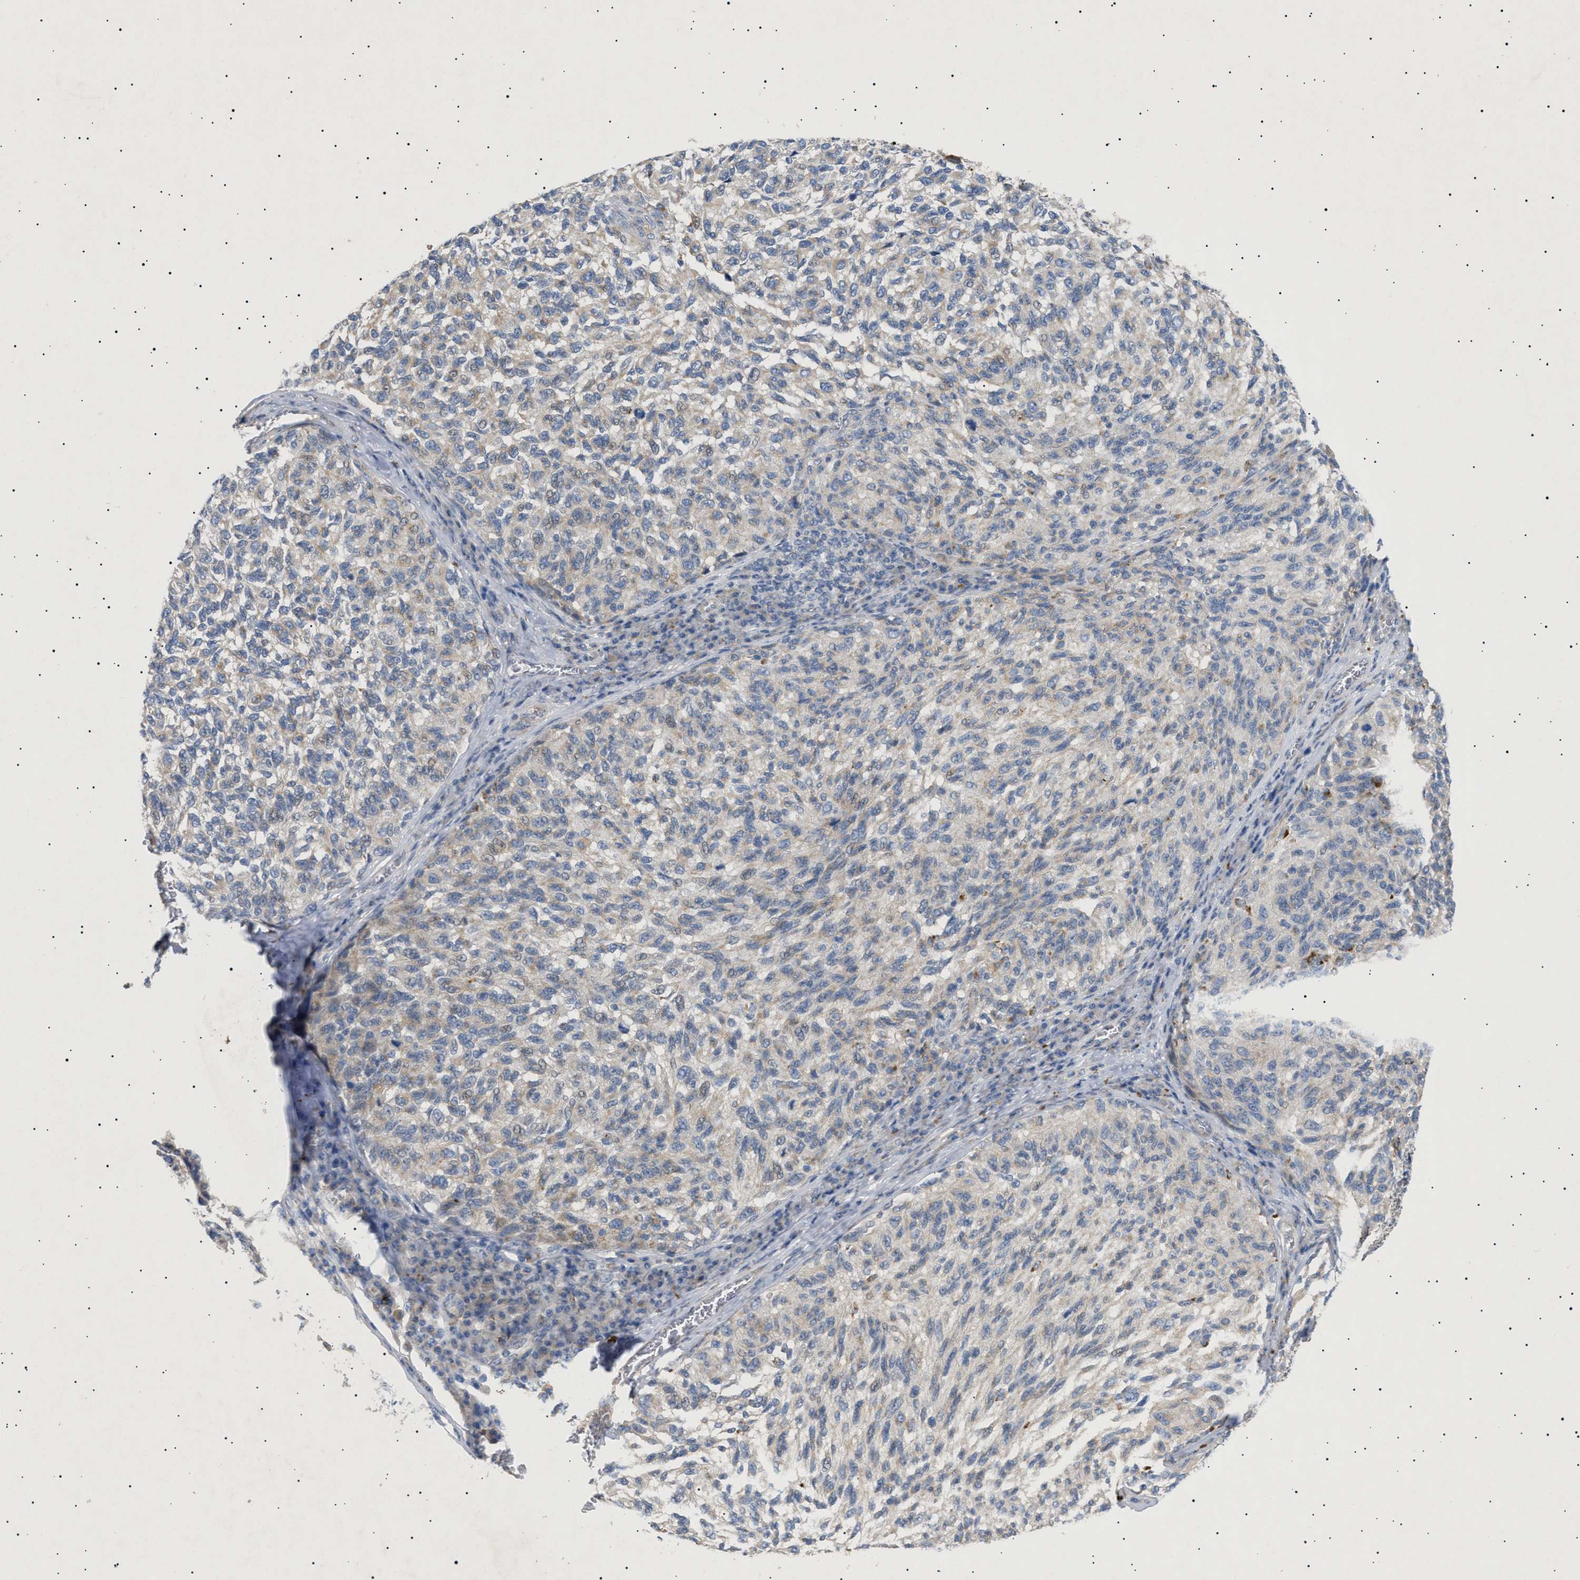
{"staining": {"intensity": "weak", "quantity": "<25%", "location": "cytoplasmic/membranous"}, "tissue": "melanoma", "cell_type": "Tumor cells", "image_type": "cancer", "snomed": [{"axis": "morphology", "description": "Malignant melanoma, NOS"}, {"axis": "topography", "description": "Skin"}], "caption": "Immunohistochemistry (IHC) of melanoma exhibits no positivity in tumor cells.", "gene": "SIRT5", "patient": {"sex": "female", "age": 73}}